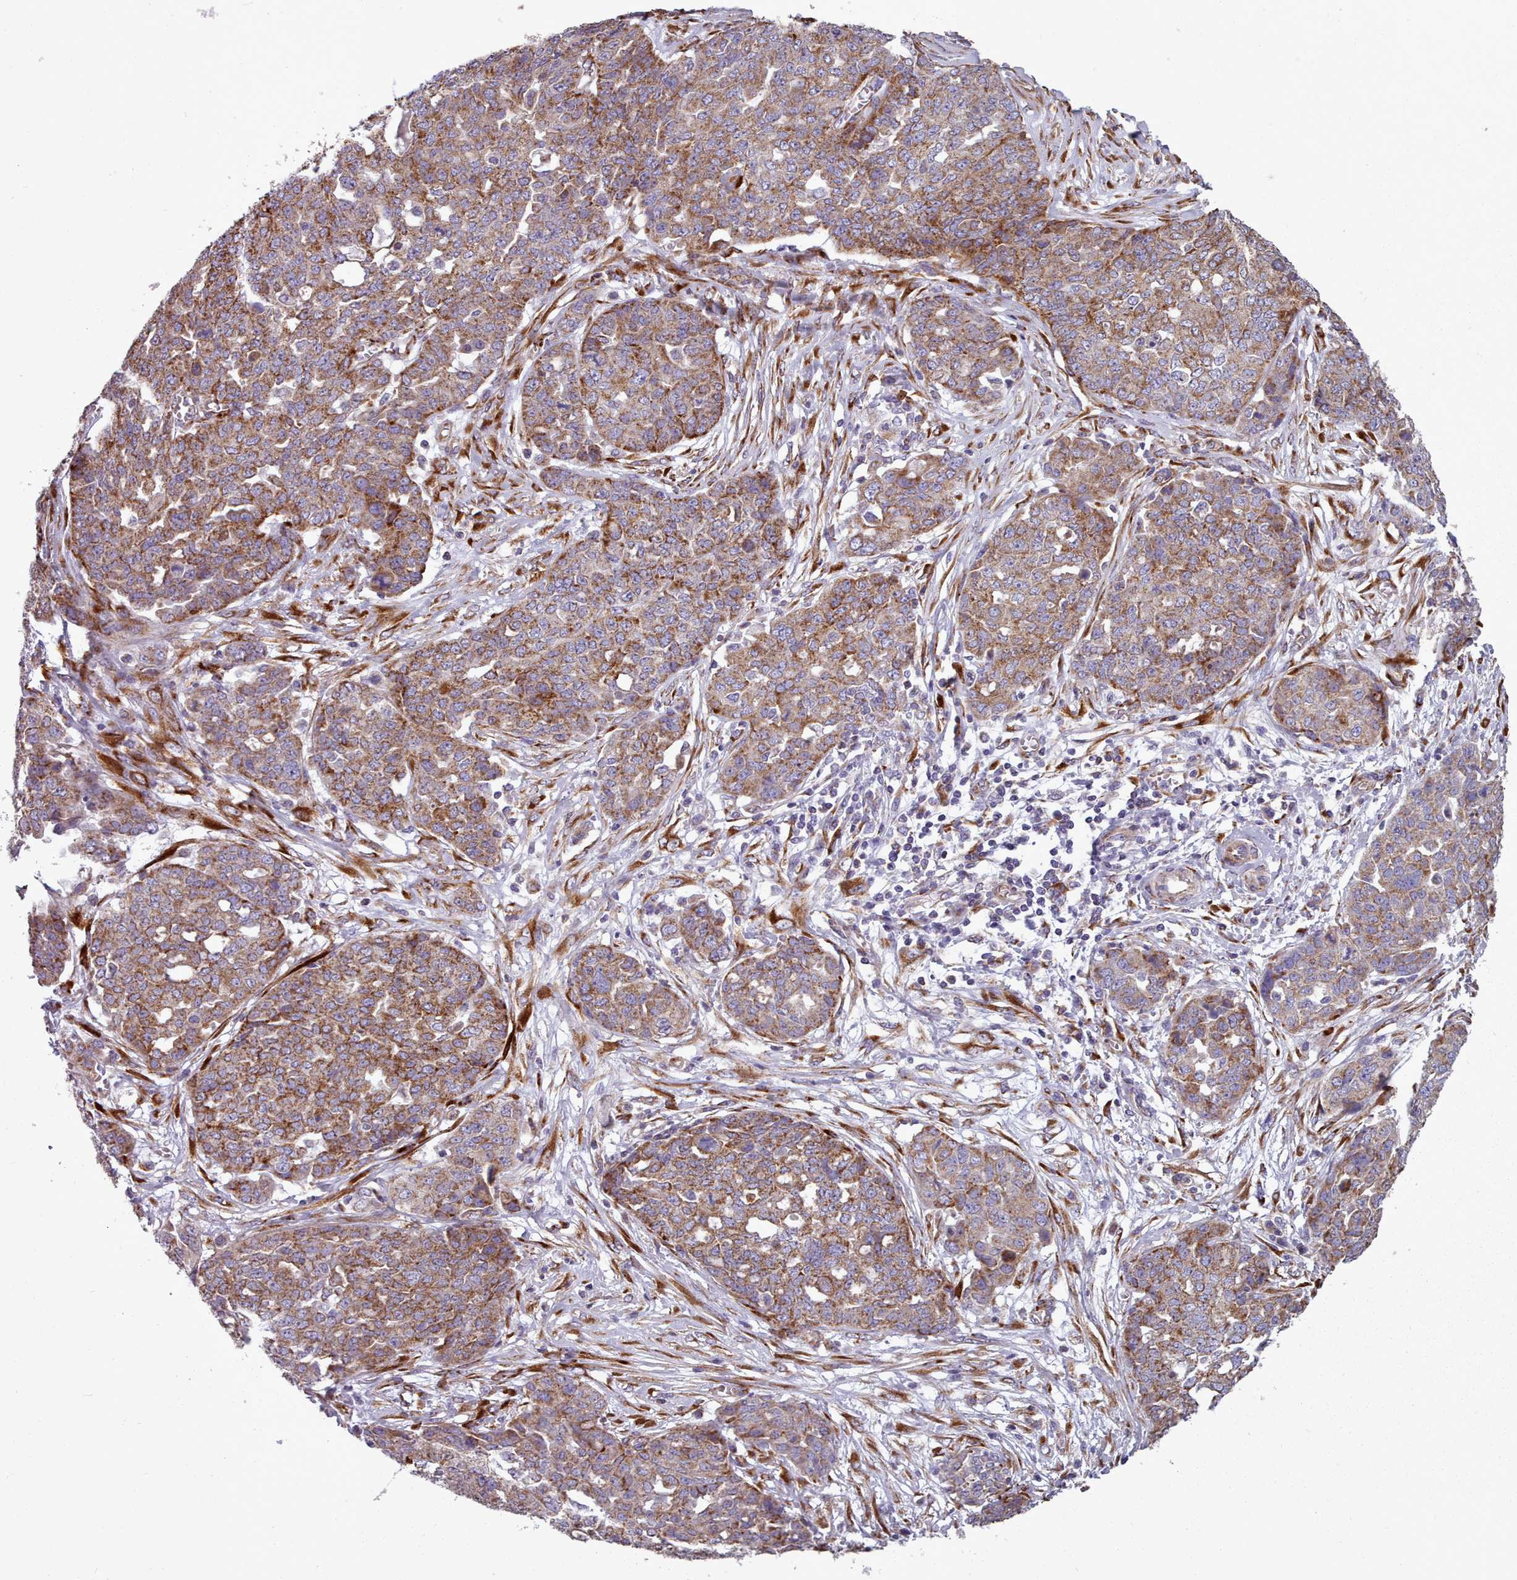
{"staining": {"intensity": "moderate", "quantity": ">75%", "location": "cytoplasmic/membranous"}, "tissue": "ovarian cancer", "cell_type": "Tumor cells", "image_type": "cancer", "snomed": [{"axis": "morphology", "description": "Cystadenocarcinoma, serous, NOS"}, {"axis": "topography", "description": "Soft tissue"}, {"axis": "topography", "description": "Ovary"}], "caption": "Immunohistochemistry (IHC) of human ovarian serous cystadenocarcinoma shows medium levels of moderate cytoplasmic/membranous positivity in about >75% of tumor cells. Immunohistochemistry stains the protein of interest in brown and the nuclei are stained blue.", "gene": "FKBP10", "patient": {"sex": "female", "age": 57}}